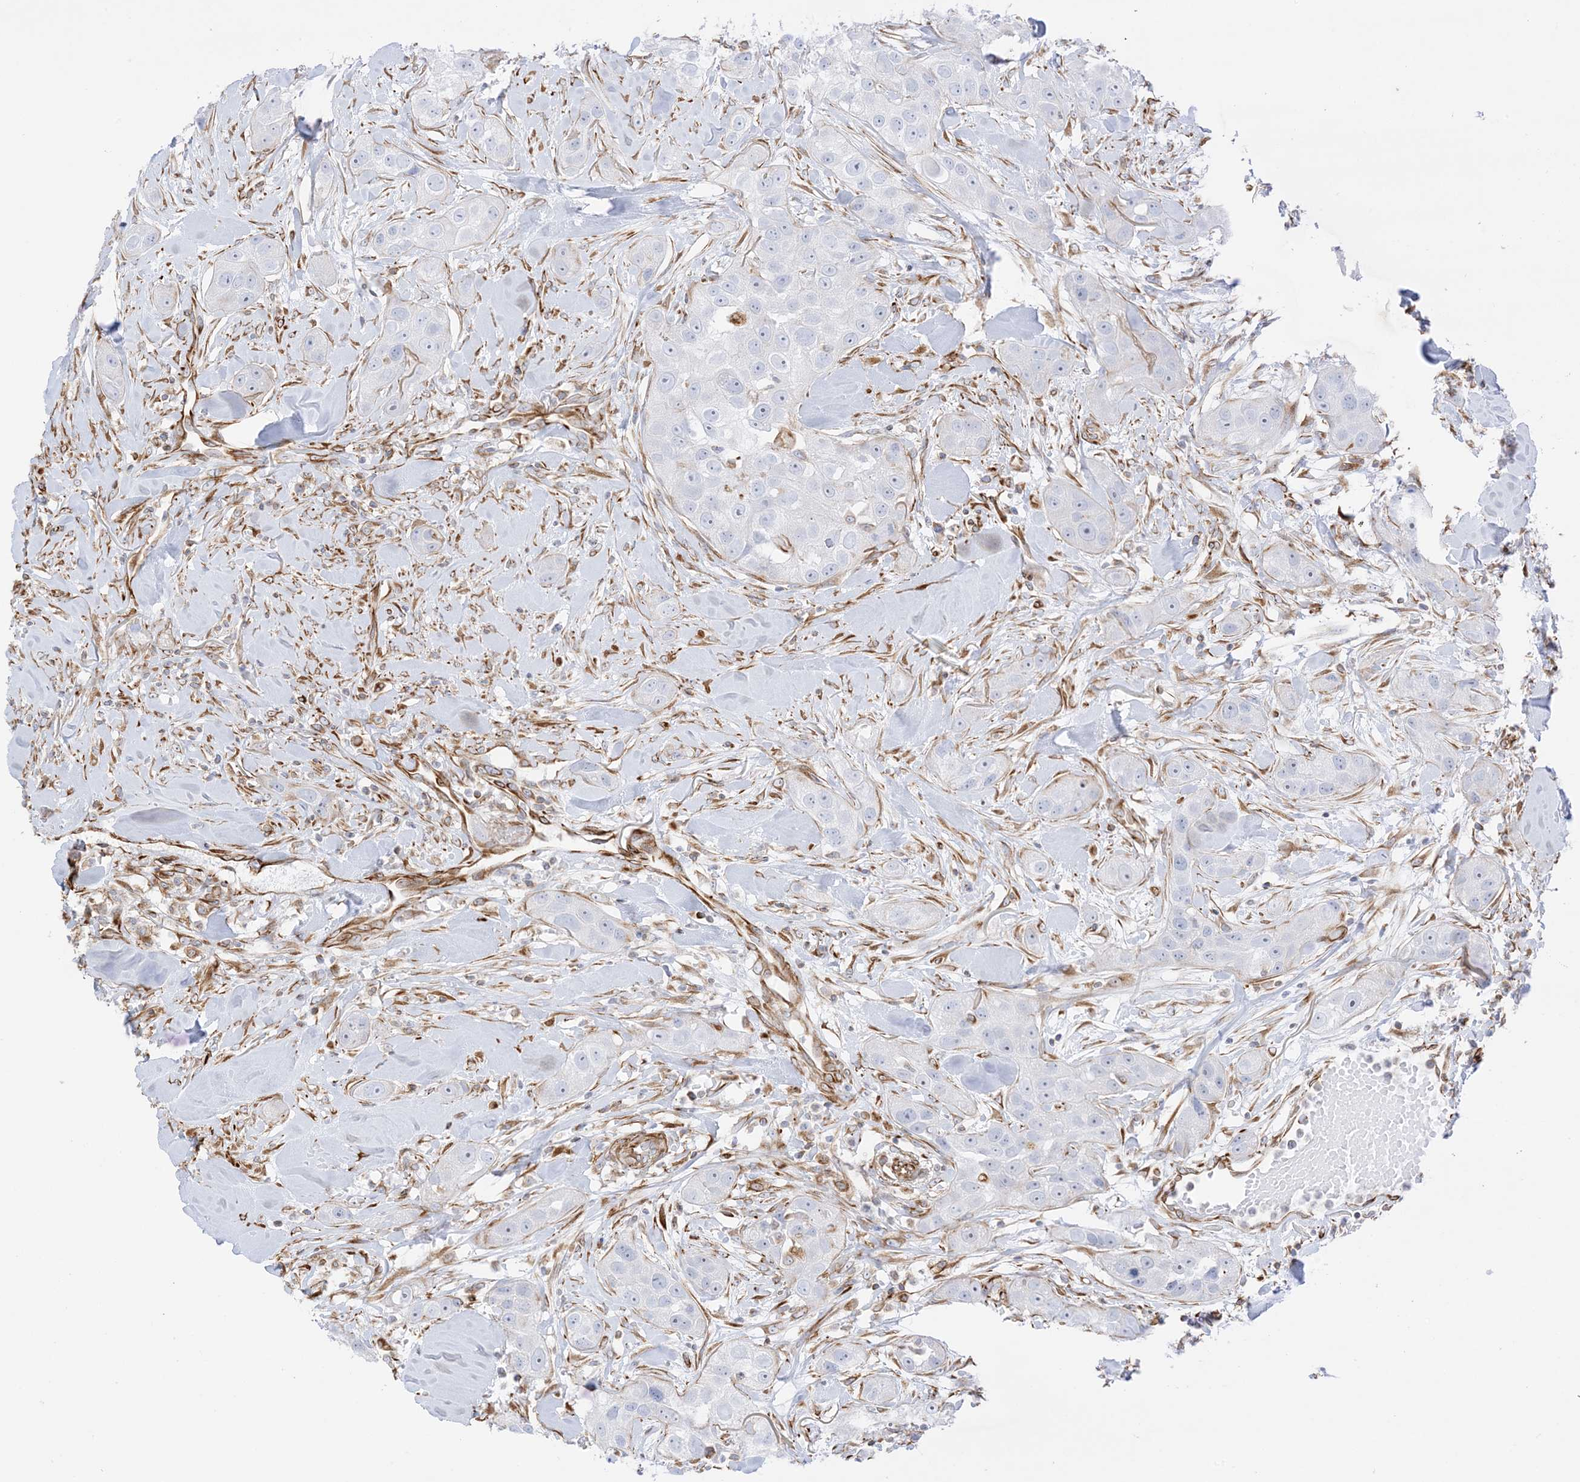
{"staining": {"intensity": "negative", "quantity": "none", "location": "none"}, "tissue": "head and neck cancer", "cell_type": "Tumor cells", "image_type": "cancer", "snomed": [{"axis": "morphology", "description": "Normal tissue, NOS"}, {"axis": "morphology", "description": "Squamous cell carcinoma, NOS"}, {"axis": "topography", "description": "Skeletal muscle"}, {"axis": "topography", "description": "Head-Neck"}], "caption": "Tumor cells show no significant expression in head and neck cancer (squamous cell carcinoma). (DAB immunohistochemistry, high magnification).", "gene": "PID1", "patient": {"sex": "male", "age": 51}}